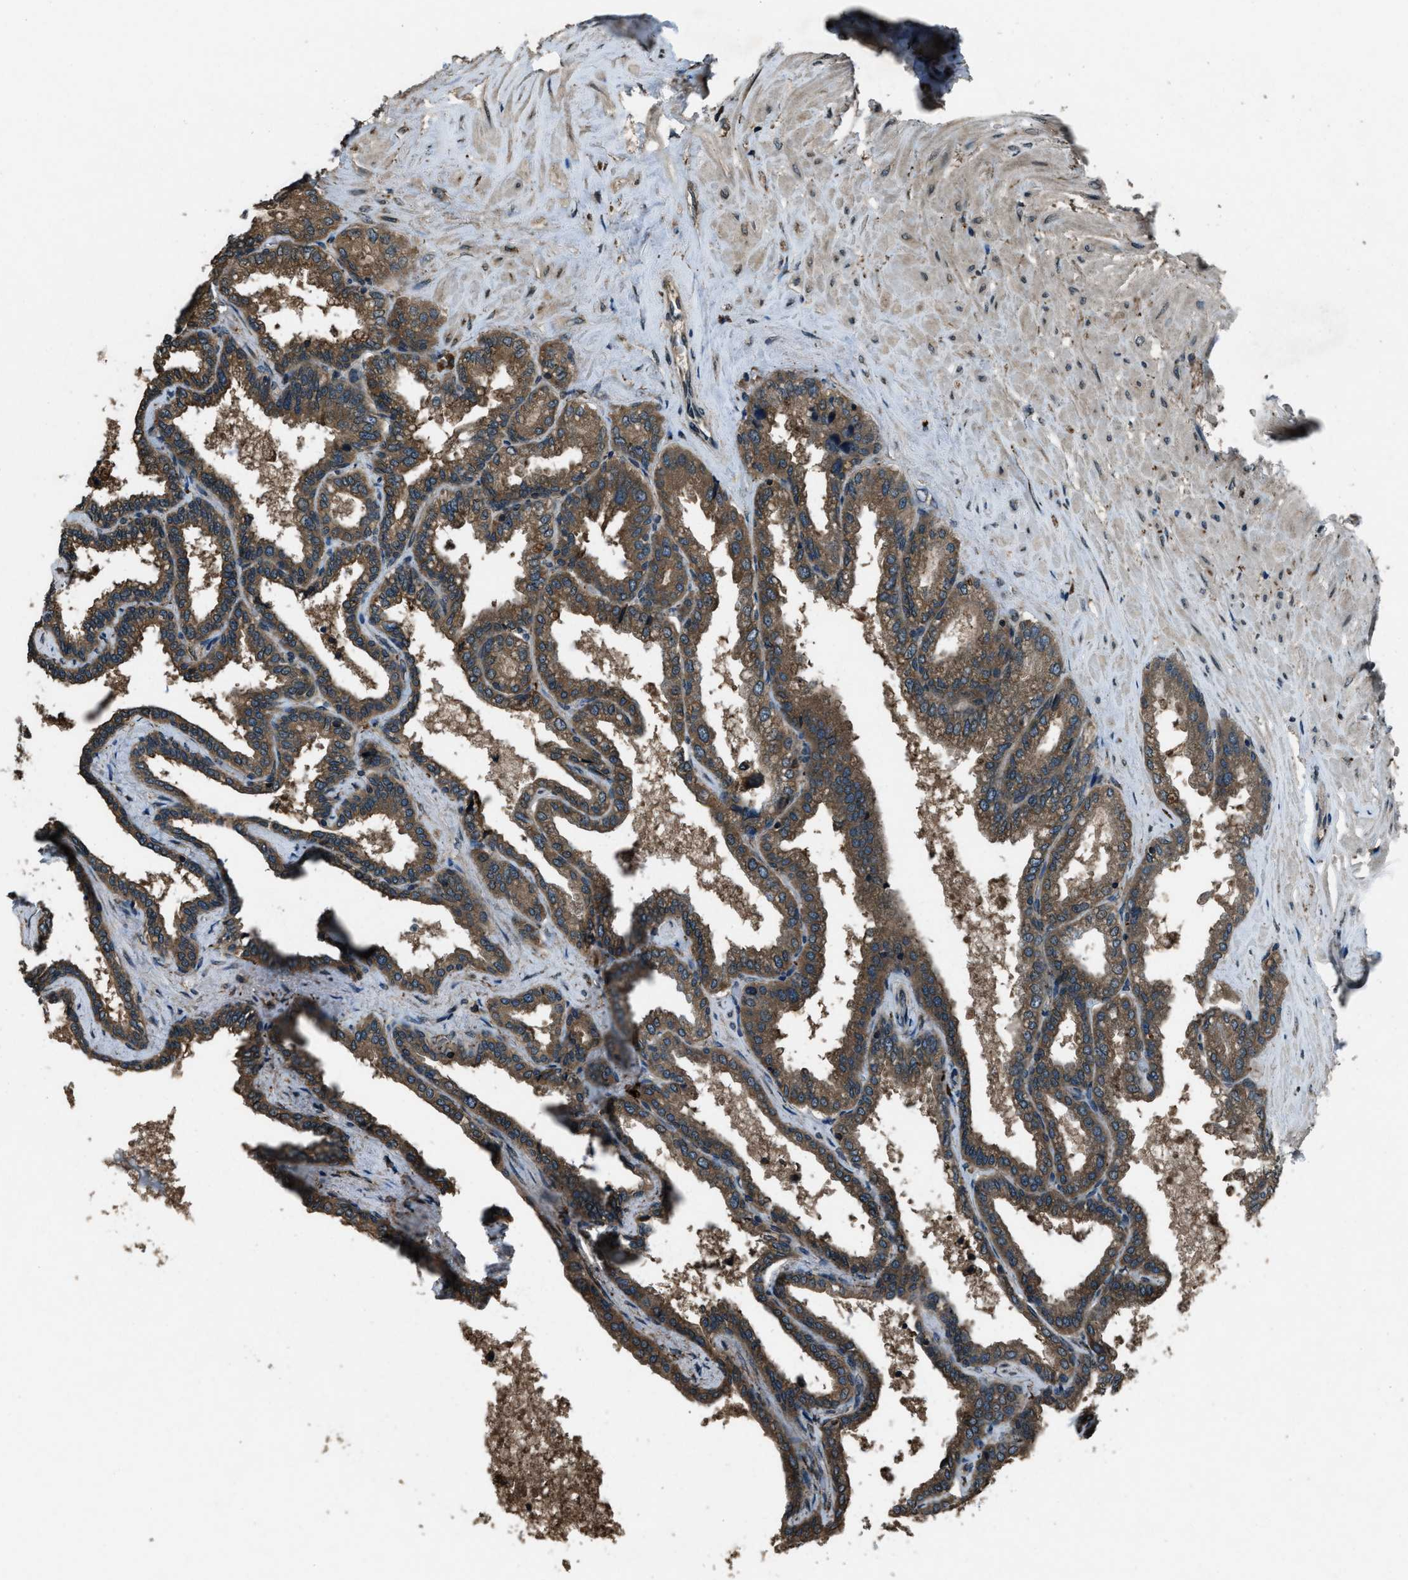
{"staining": {"intensity": "moderate", "quantity": ">75%", "location": "cytoplasmic/membranous"}, "tissue": "seminal vesicle", "cell_type": "Glandular cells", "image_type": "normal", "snomed": [{"axis": "morphology", "description": "Normal tissue, NOS"}, {"axis": "topography", "description": "Seminal veicle"}], "caption": "Seminal vesicle stained for a protein (brown) reveals moderate cytoplasmic/membranous positive expression in approximately >75% of glandular cells.", "gene": "TRIM4", "patient": {"sex": "male", "age": 46}}